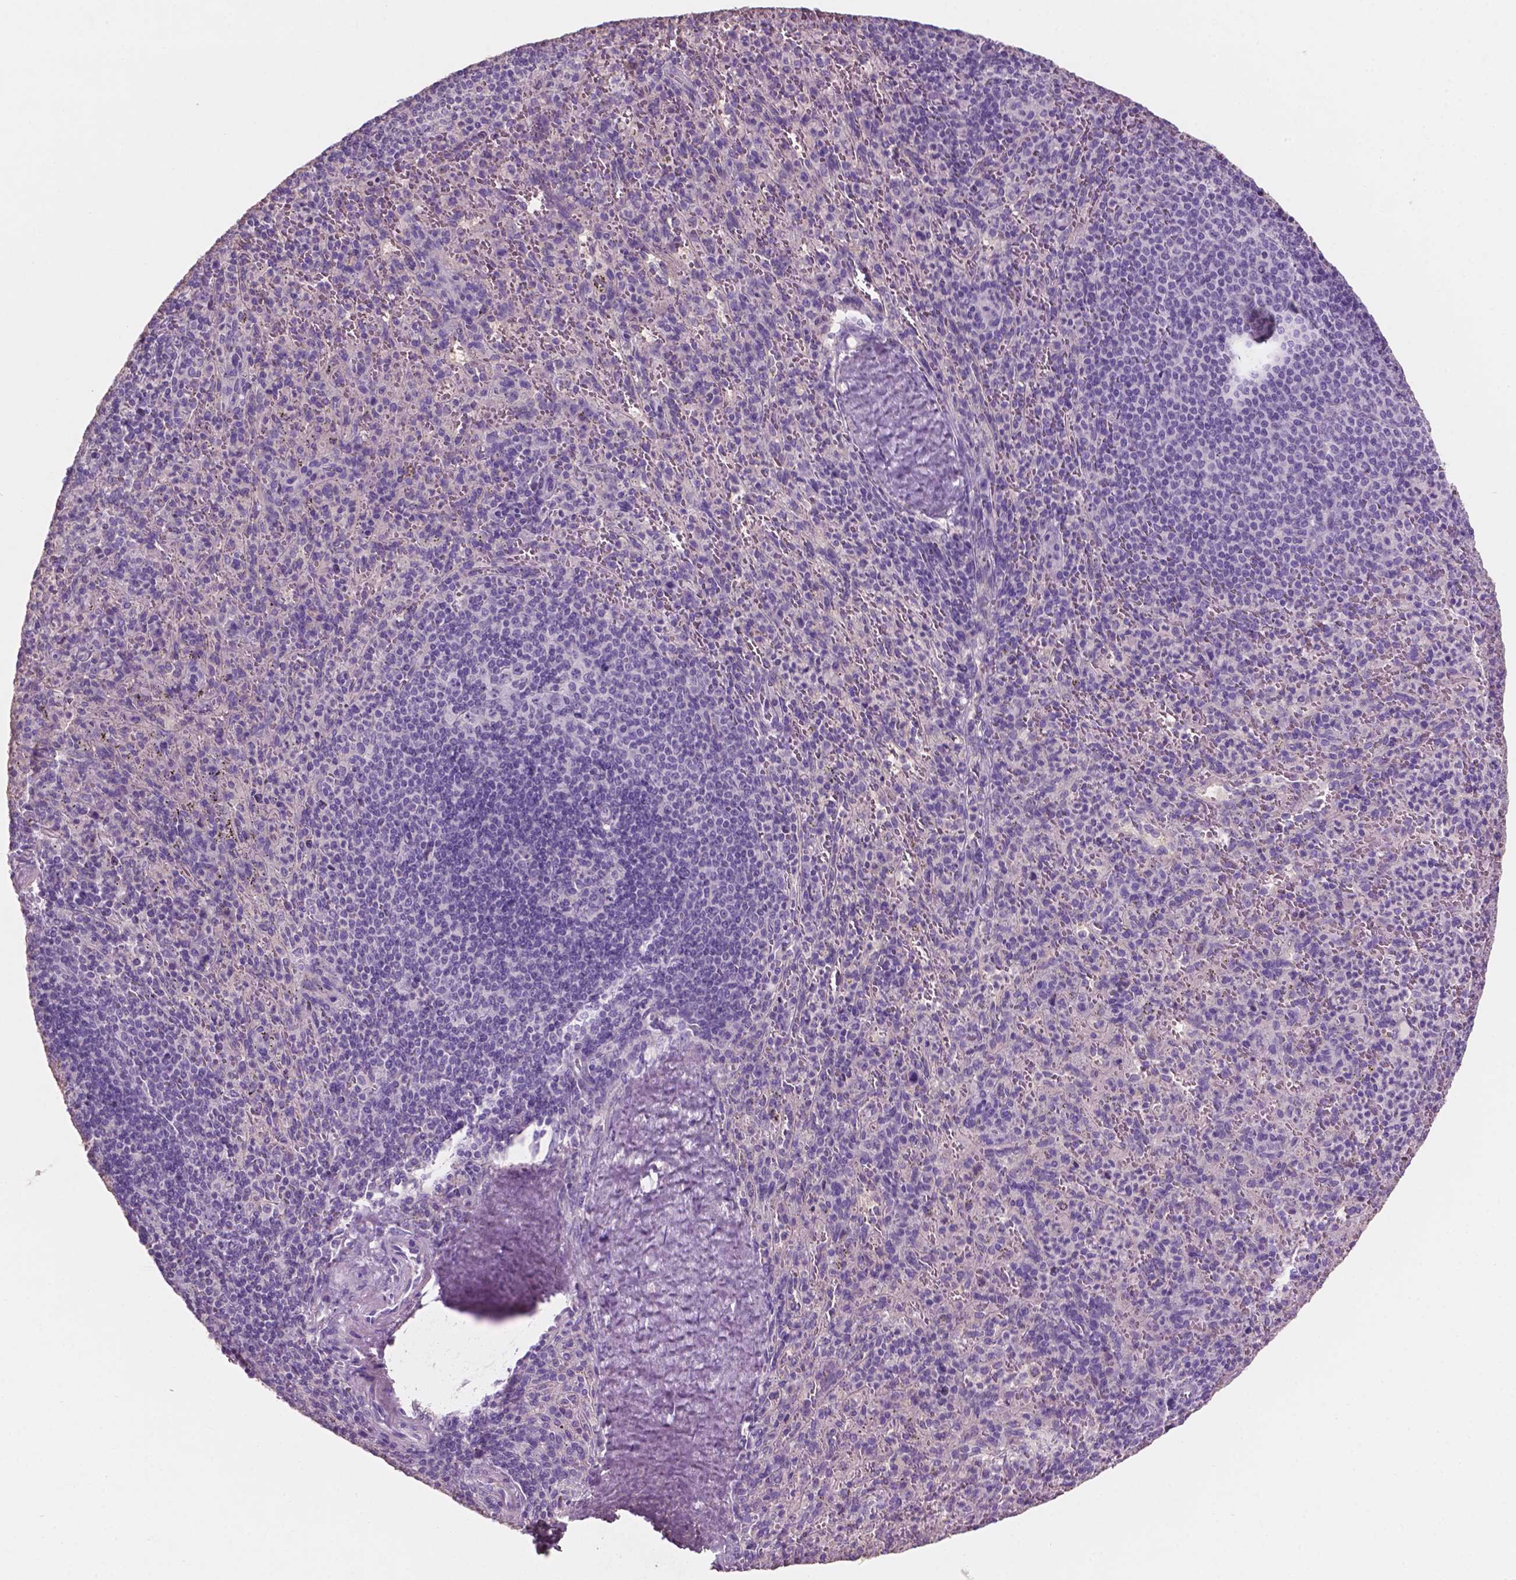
{"staining": {"intensity": "negative", "quantity": "none", "location": "none"}, "tissue": "spleen", "cell_type": "Cells in red pulp", "image_type": "normal", "snomed": [{"axis": "morphology", "description": "Normal tissue, NOS"}, {"axis": "topography", "description": "Spleen"}], "caption": "This histopathology image is of unremarkable spleen stained with immunohistochemistry to label a protein in brown with the nuclei are counter-stained blue. There is no positivity in cells in red pulp. (DAB (3,3'-diaminobenzidine) immunohistochemistry (IHC) visualized using brightfield microscopy, high magnification).", "gene": "SBSN", "patient": {"sex": "male", "age": 57}}